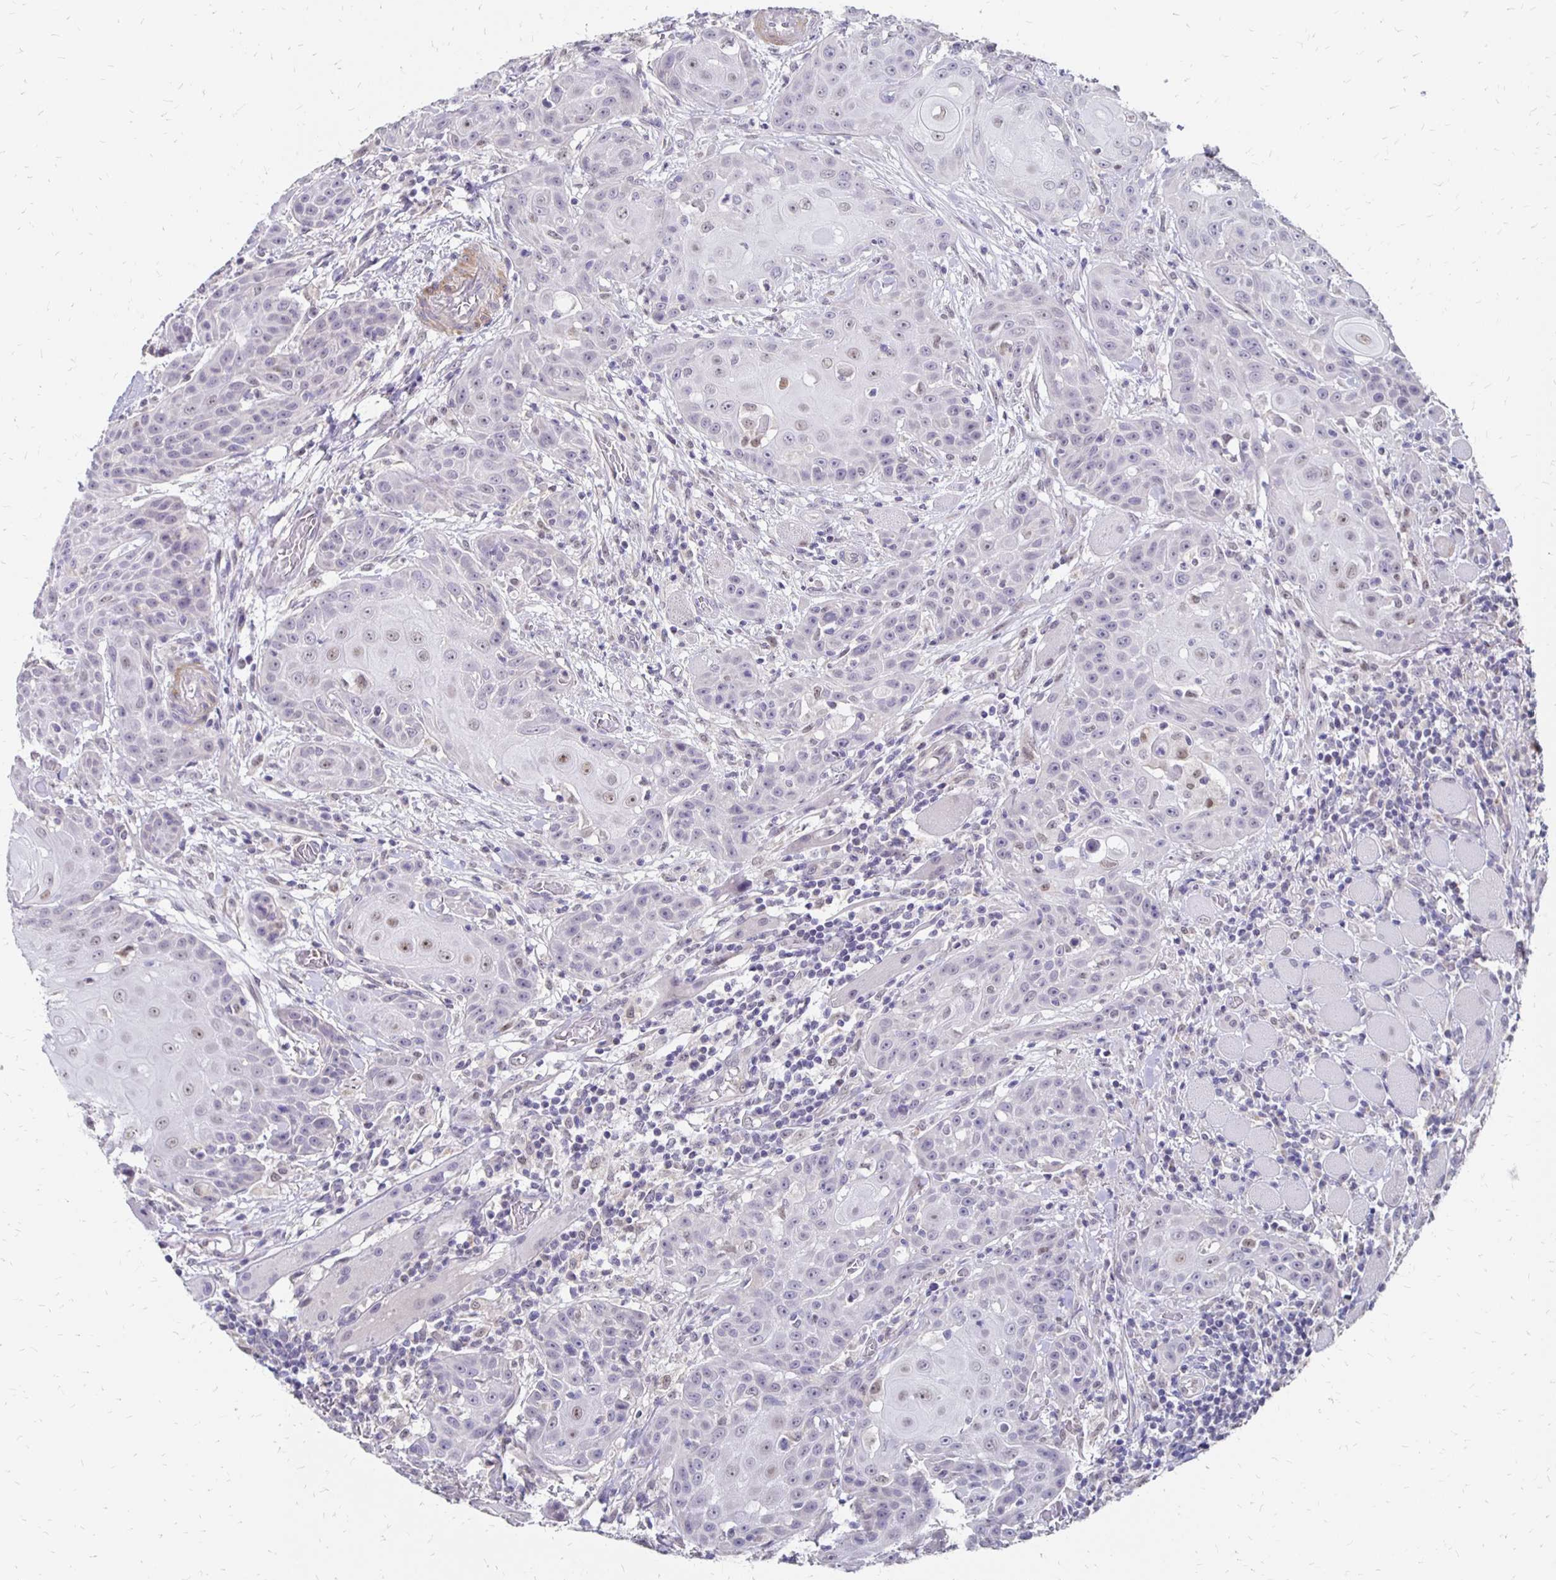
{"staining": {"intensity": "weak", "quantity": "25%-75%", "location": "nuclear"}, "tissue": "head and neck cancer", "cell_type": "Tumor cells", "image_type": "cancer", "snomed": [{"axis": "morphology", "description": "Normal tissue, NOS"}, {"axis": "morphology", "description": "Squamous cell carcinoma, NOS"}, {"axis": "topography", "description": "Oral tissue"}, {"axis": "topography", "description": "Head-Neck"}], "caption": "Immunohistochemical staining of human head and neck cancer shows low levels of weak nuclear staining in approximately 25%-75% of tumor cells. The staining is performed using DAB (3,3'-diaminobenzidine) brown chromogen to label protein expression. The nuclei are counter-stained blue using hematoxylin.", "gene": "ATOSB", "patient": {"sex": "female", "age": 55}}